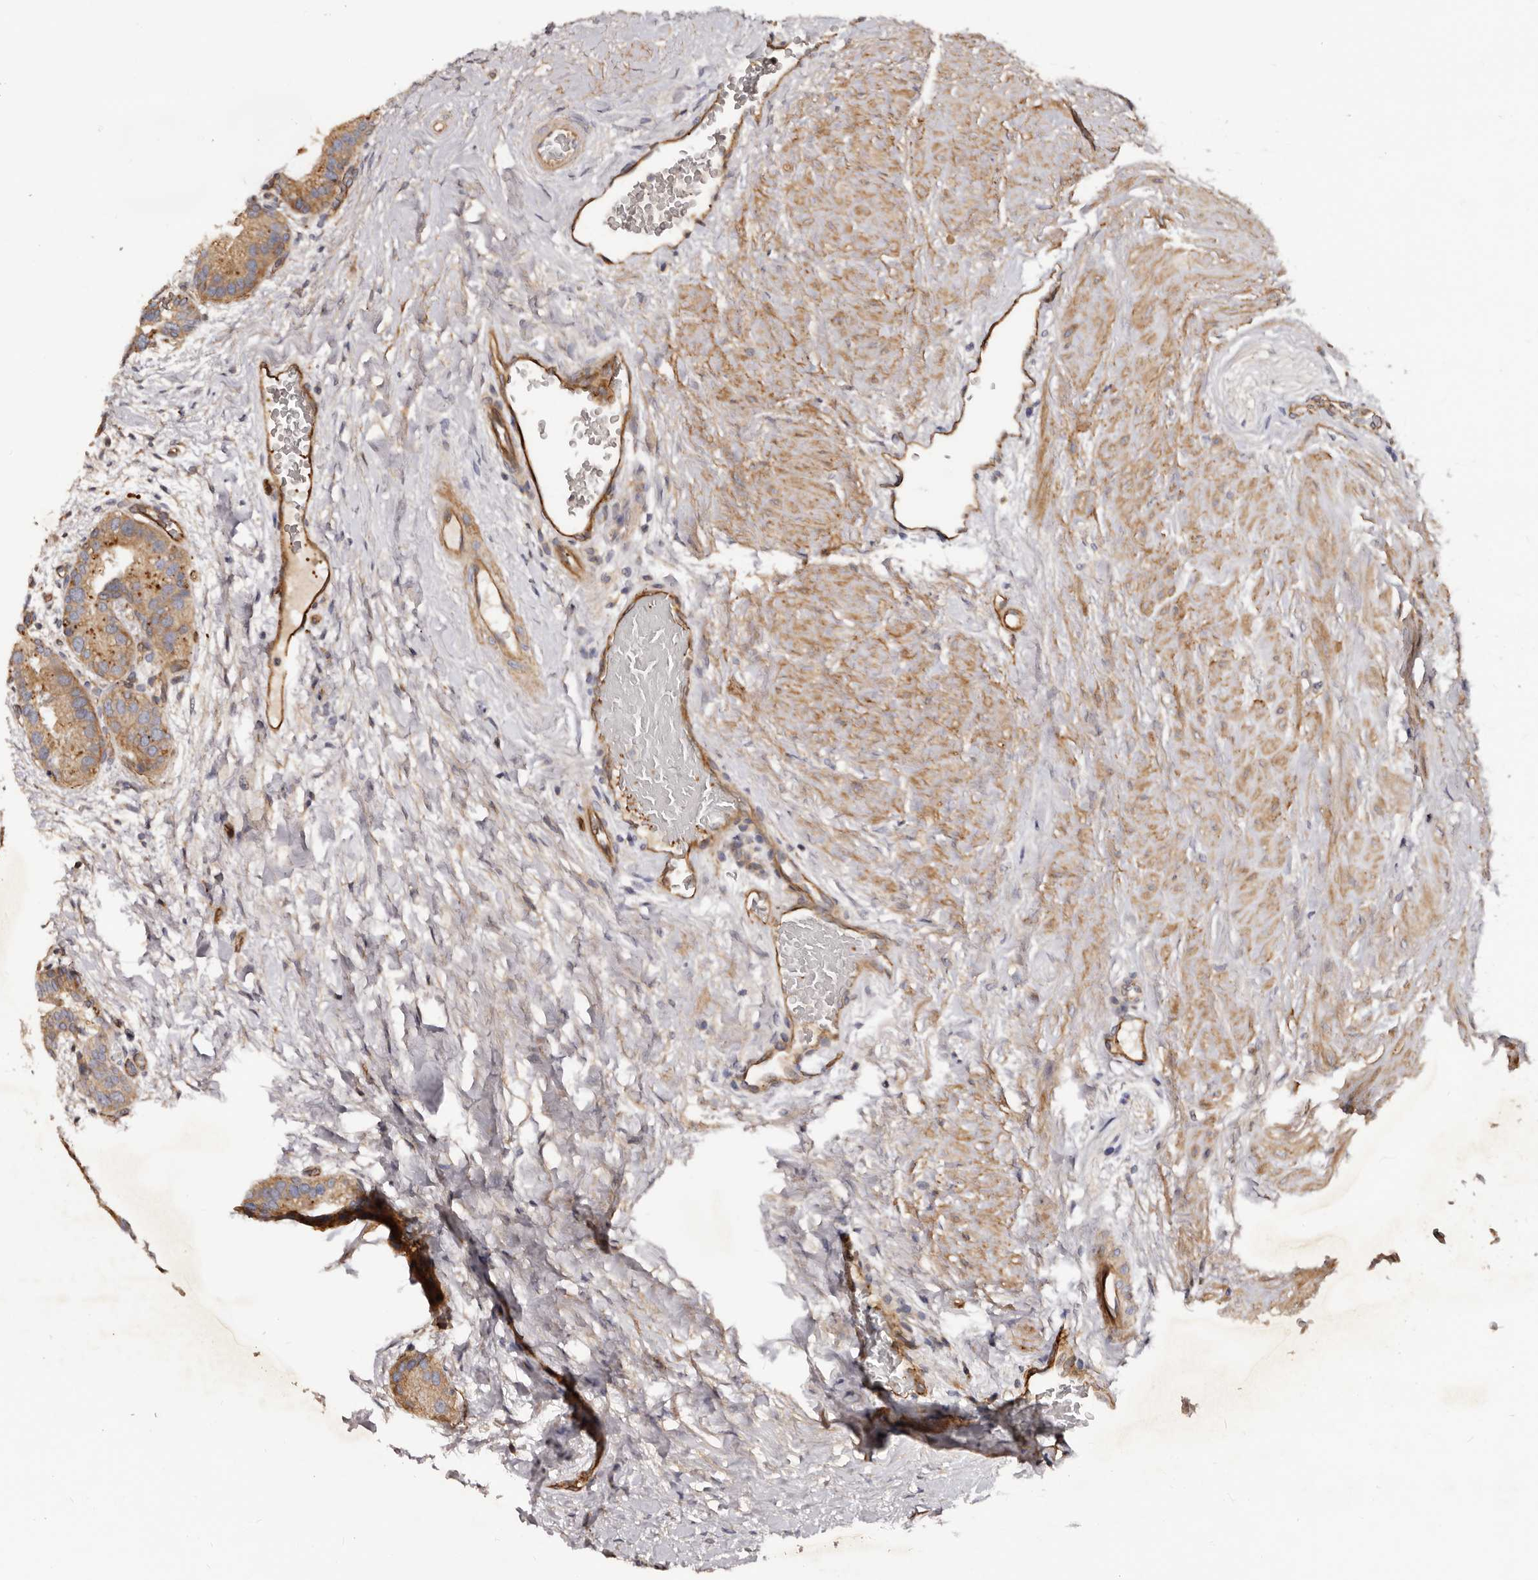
{"staining": {"intensity": "moderate", "quantity": ">75%", "location": "cytoplasmic/membranous"}, "tissue": "prostate cancer", "cell_type": "Tumor cells", "image_type": "cancer", "snomed": [{"axis": "morphology", "description": "Adenocarcinoma, High grade"}, {"axis": "topography", "description": "Prostate"}], "caption": "The image shows a brown stain indicating the presence of a protein in the cytoplasmic/membranous of tumor cells in prostate cancer (high-grade adenocarcinoma).", "gene": "GTPBP1", "patient": {"sex": "male", "age": 56}}